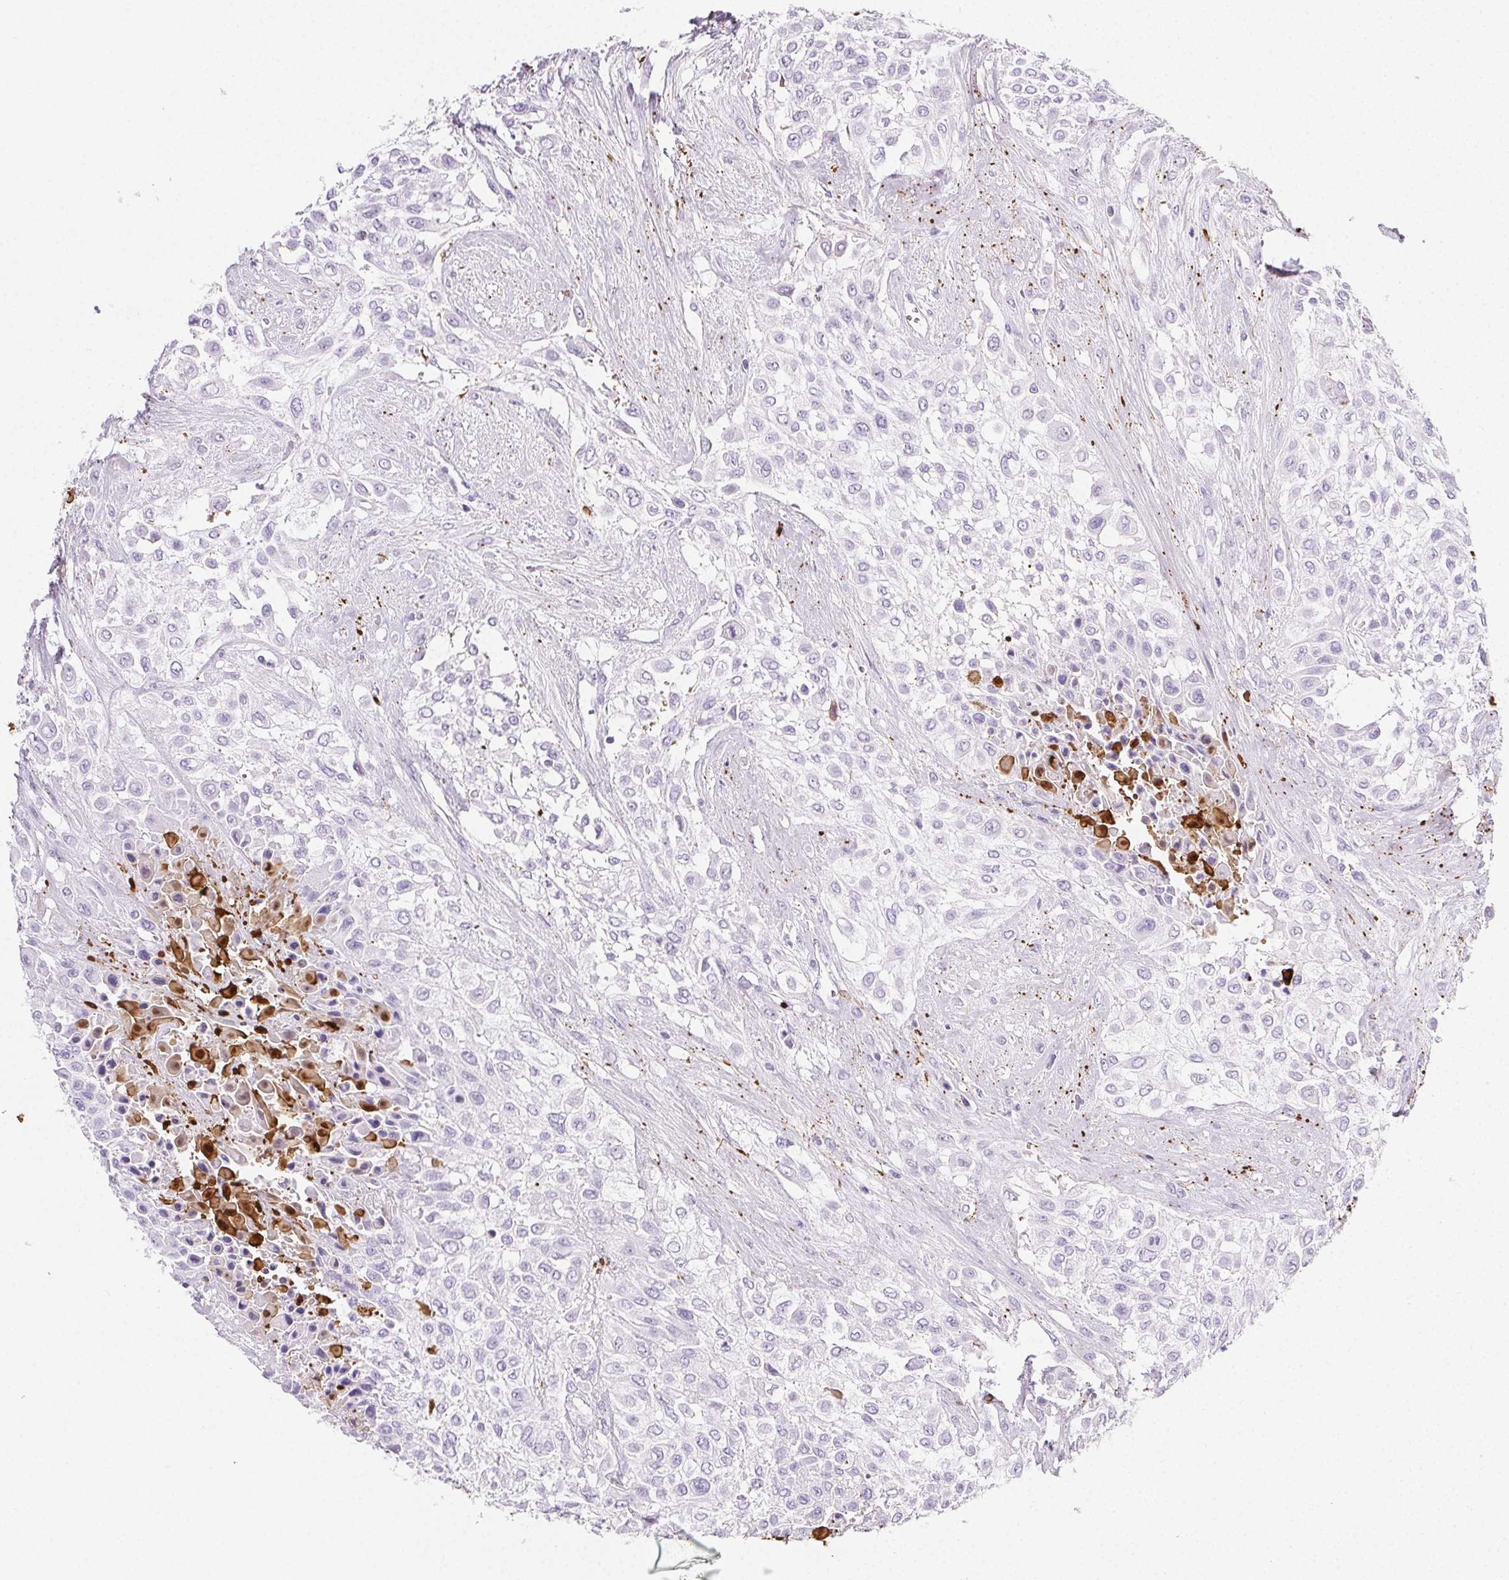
{"staining": {"intensity": "negative", "quantity": "none", "location": "none"}, "tissue": "urothelial cancer", "cell_type": "Tumor cells", "image_type": "cancer", "snomed": [{"axis": "morphology", "description": "Urothelial carcinoma, High grade"}, {"axis": "topography", "description": "Urinary bladder"}], "caption": "Tumor cells show no significant protein positivity in high-grade urothelial carcinoma. (DAB IHC with hematoxylin counter stain).", "gene": "VTN", "patient": {"sex": "male", "age": 57}}